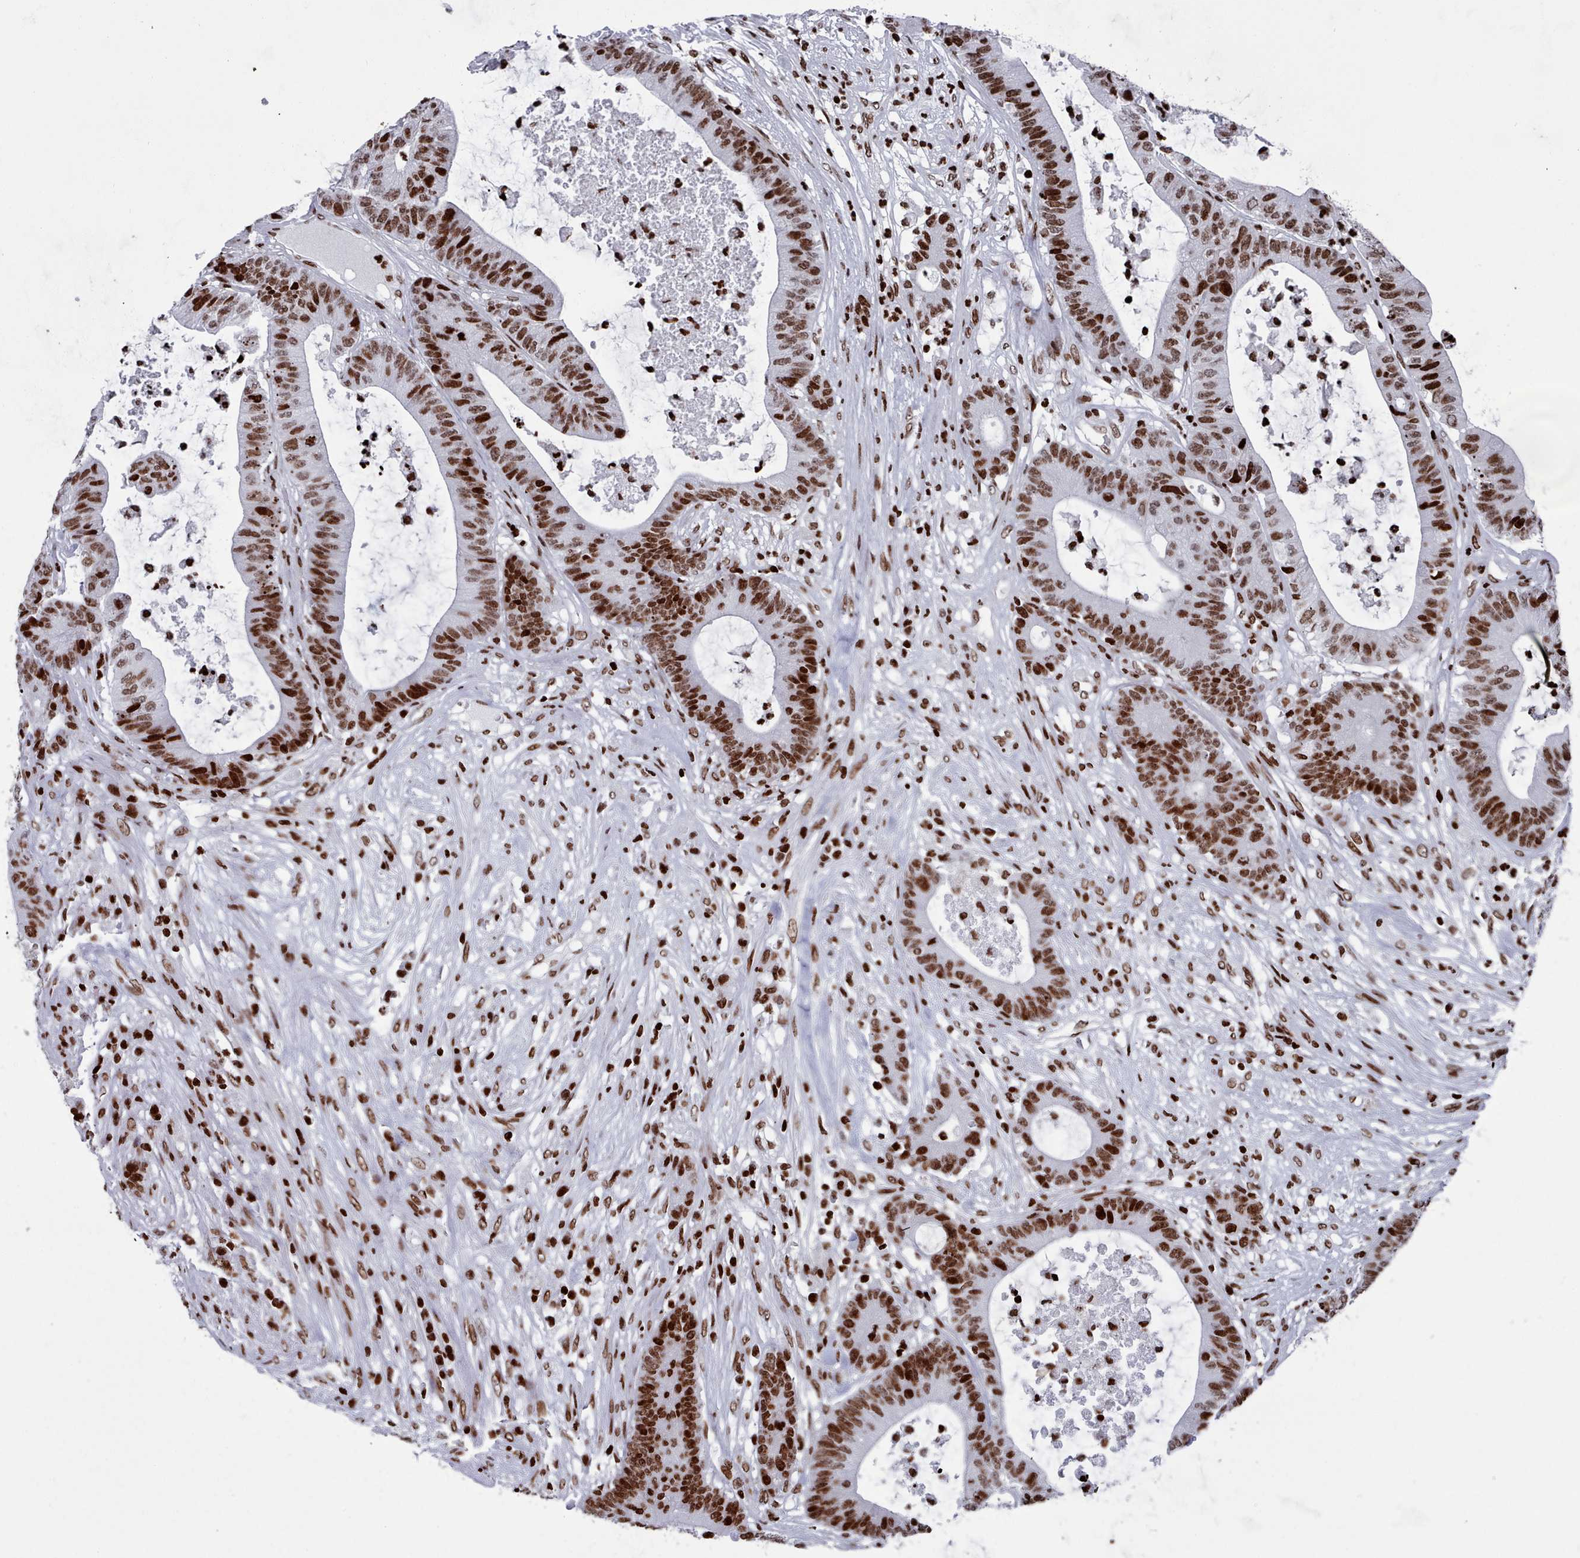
{"staining": {"intensity": "strong", "quantity": ">75%", "location": "nuclear"}, "tissue": "colorectal cancer", "cell_type": "Tumor cells", "image_type": "cancer", "snomed": [{"axis": "morphology", "description": "Adenocarcinoma, NOS"}, {"axis": "topography", "description": "Colon"}], "caption": "Immunohistochemistry (IHC) photomicrograph of human colorectal cancer stained for a protein (brown), which reveals high levels of strong nuclear positivity in about >75% of tumor cells.", "gene": "PCDHB12", "patient": {"sex": "female", "age": 84}}